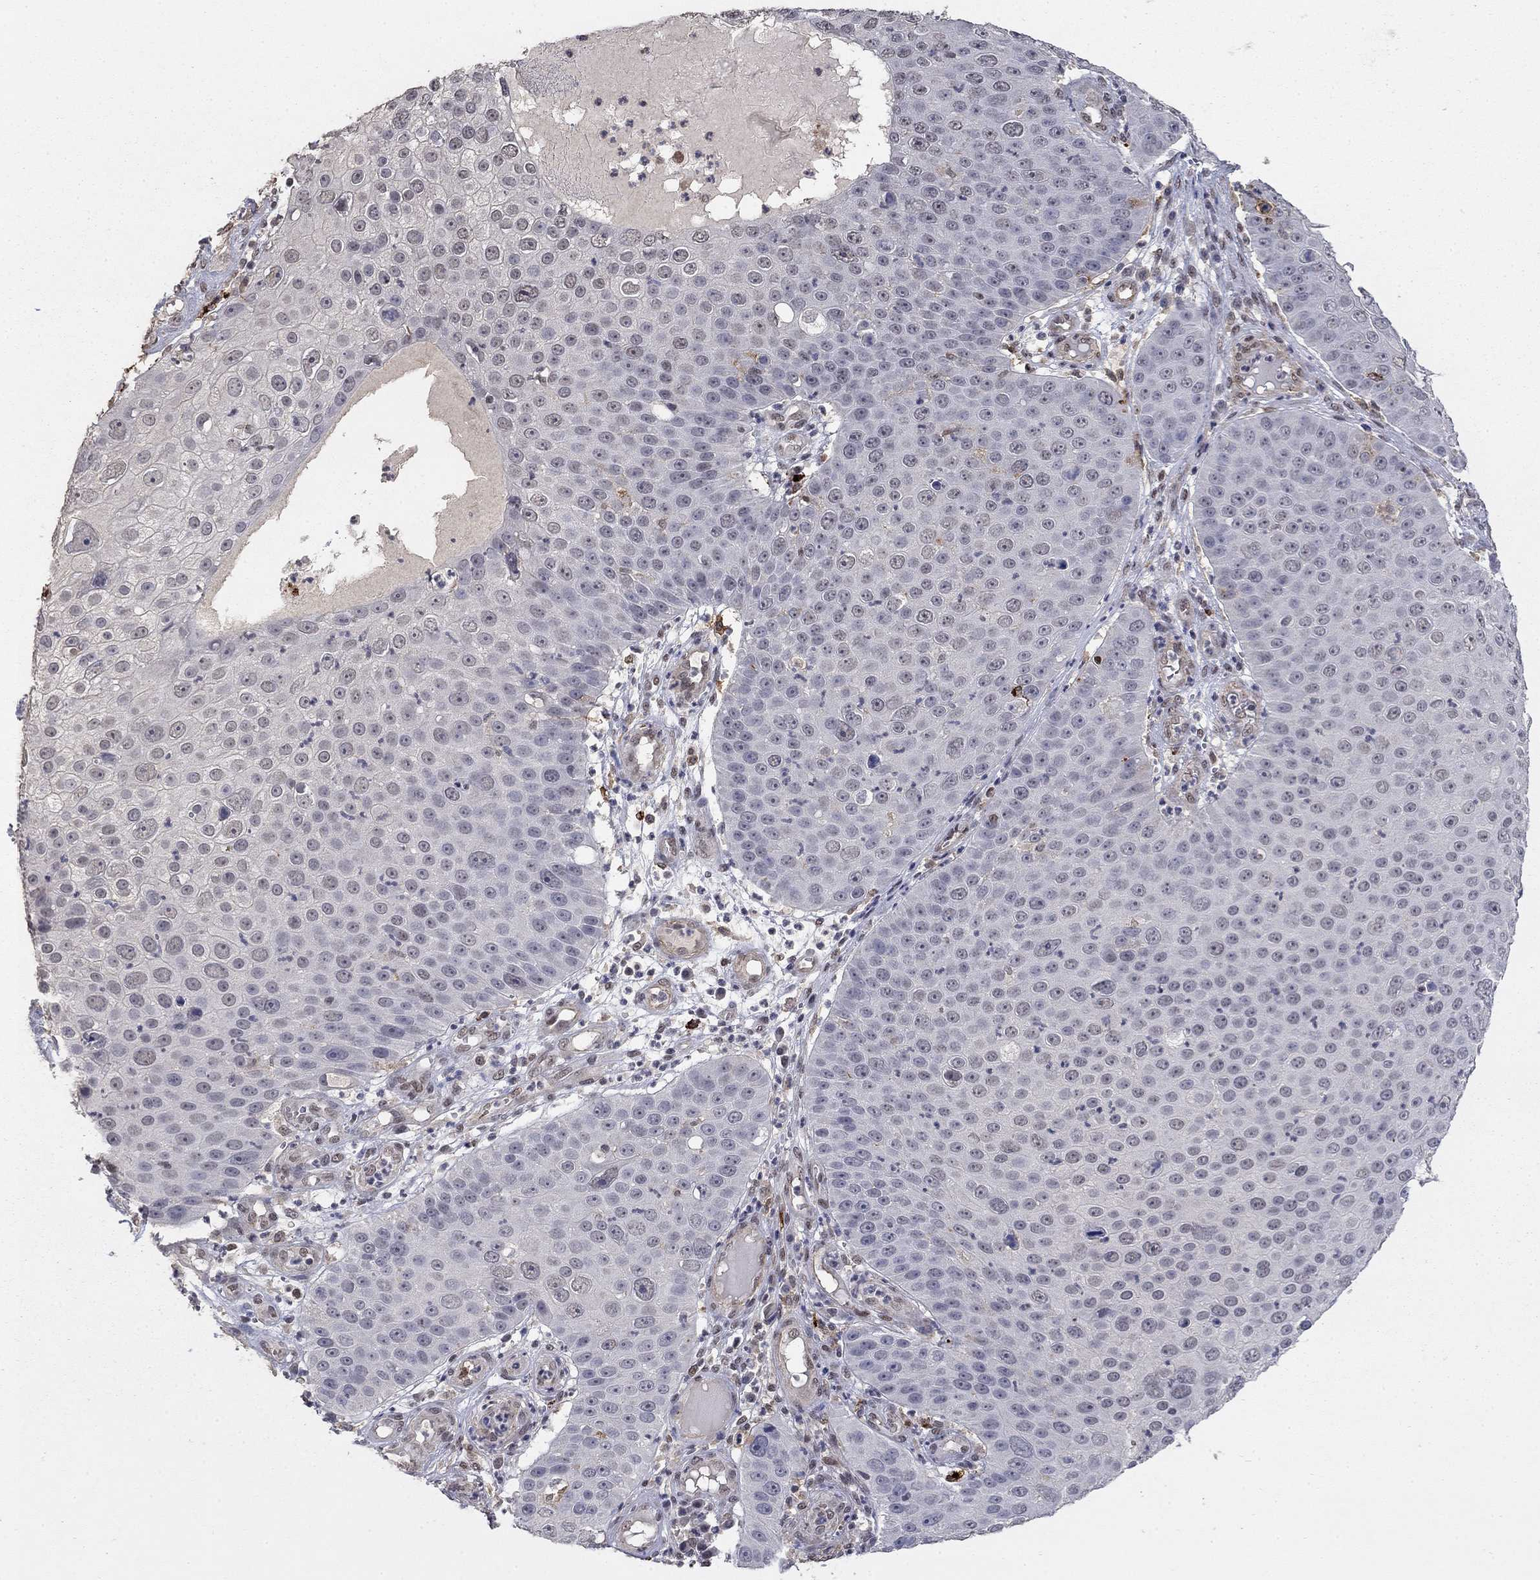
{"staining": {"intensity": "negative", "quantity": "none", "location": "none"}, "tissue": "skin cancer", "cell_type": "Tumor cells", "image_type": "cancer", "snomed": [{"axis": "morphology", "description": "Squamous cell carcinoma, NOS"}, {"axis": "topography", "description": "Skin"}], "caption": "This photomicrograph is of squamous cell carcinoma (skin) stained with IHC to label a protein in brown with the nuclei are counter-stained blue. There is no staining in tumor cells.", "gene": "GRIA3", "patient": {"sex": "male", "age": 71}}